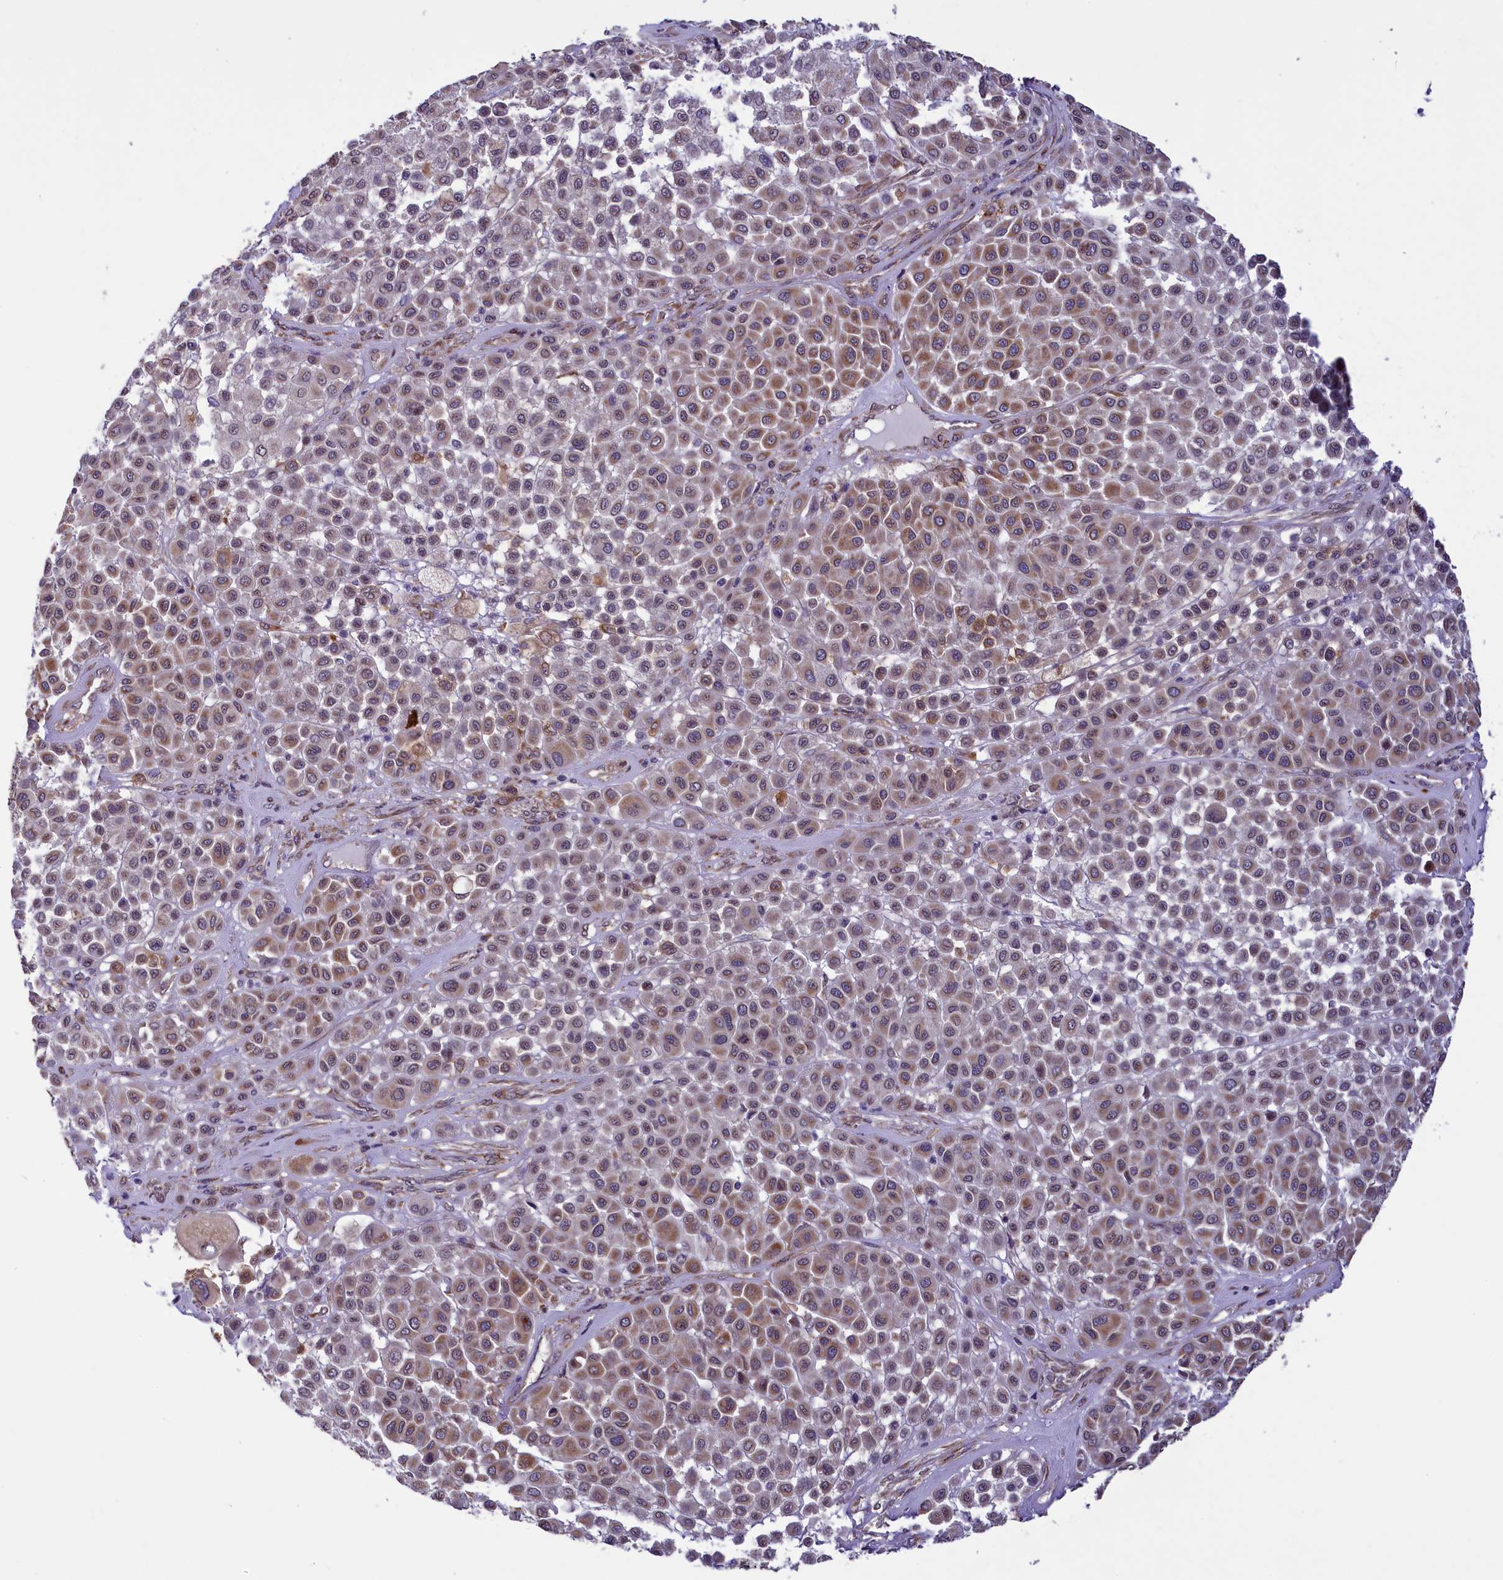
{"staining": {"intensity": "moderate", "quantity": "25%-75%", "location": "cytoplasmic/membranous"}, "tissue": "melanoma", "cell_type": "Tumor cells", "image_type": "cancer", "snomed": [{"axis": "morphology", "description": "Malignant melanoma, Metastatic site"}, {"axis": "topography", "description": "Soft tissue"}], "caption": "Malignant melanoma (metastatic site) stained for a protein exhibits moderate cytoplasmic/membranous positivity in tumor cells.", "gene": "ACAD8", "patient": {"sex": "male", "age": 41}}